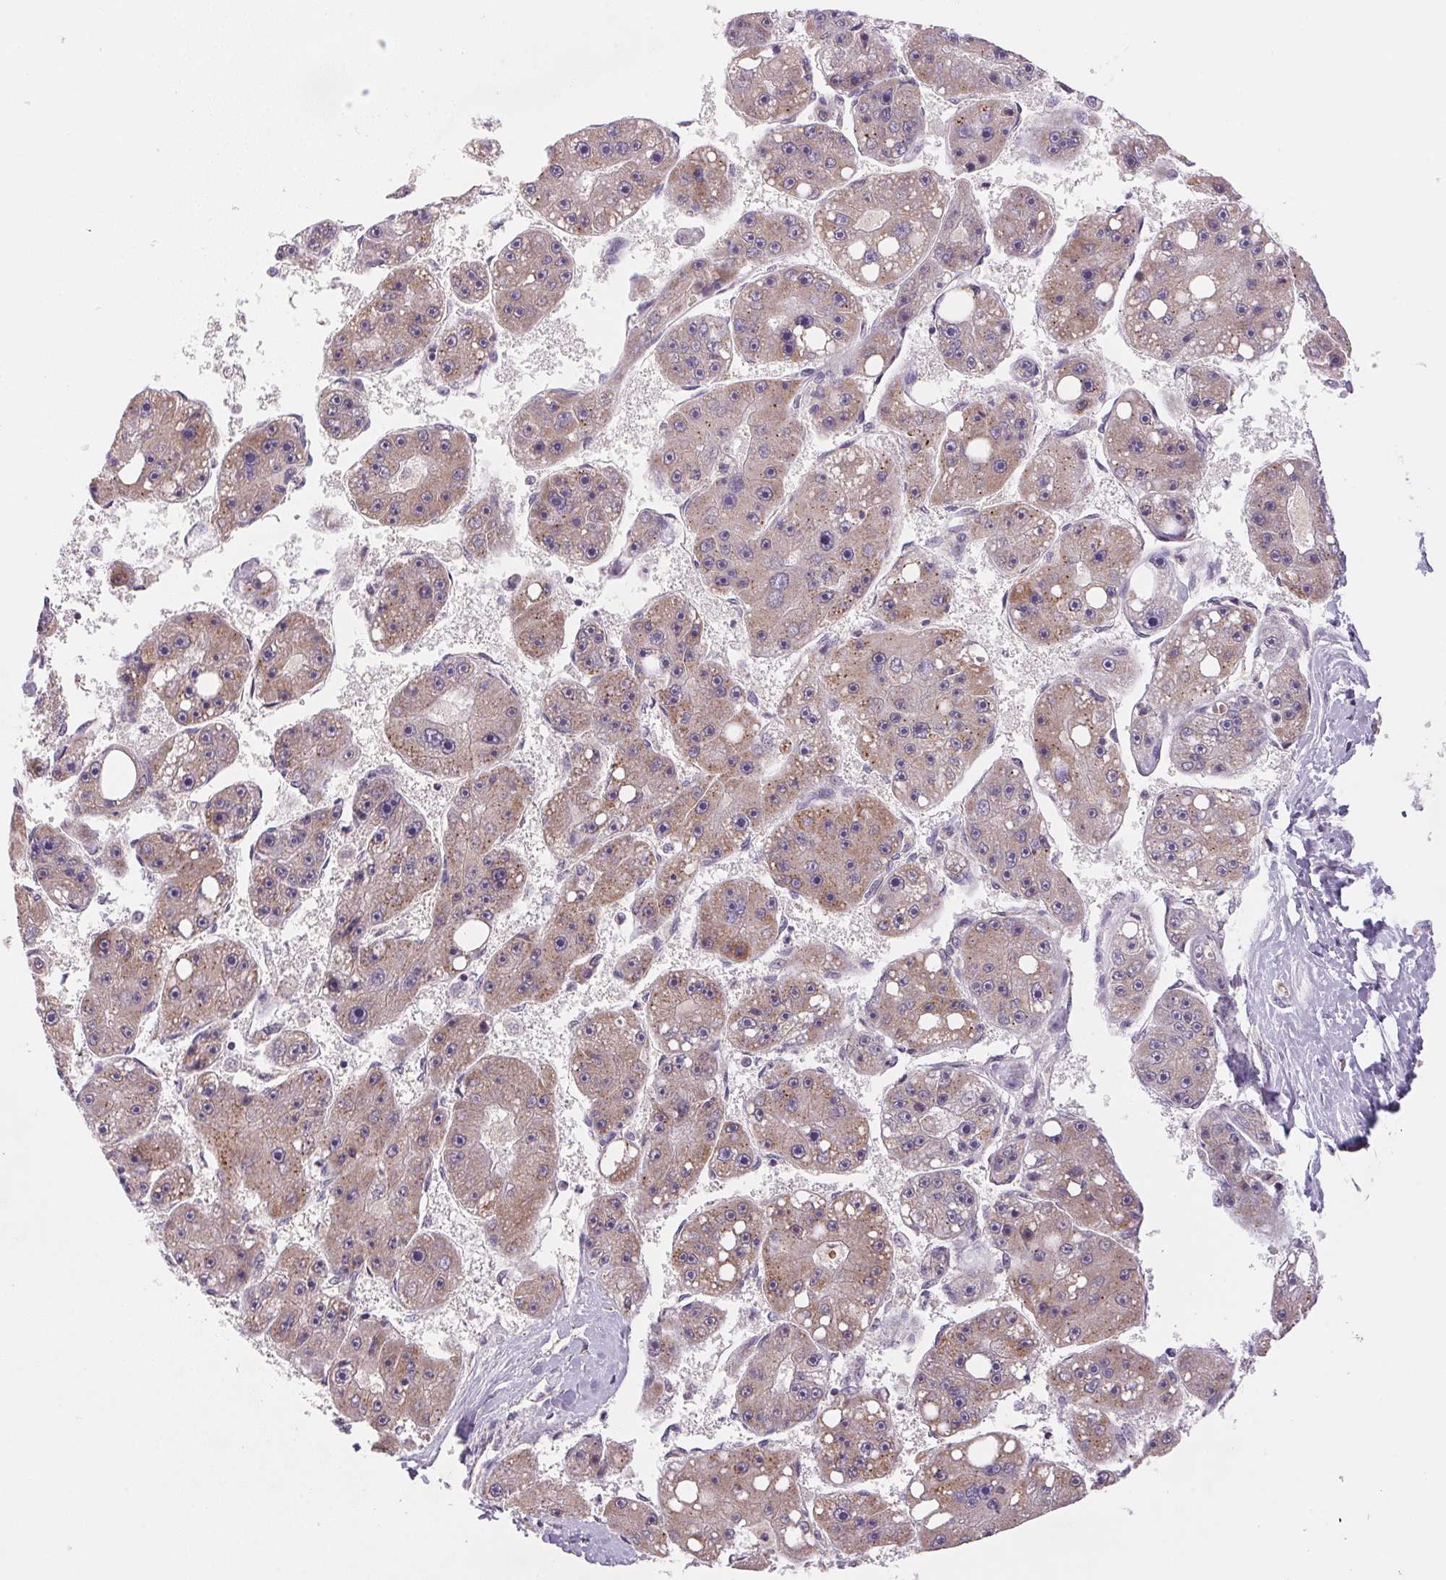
{"staining": {"intensity": "weak", "quantity": "25%-75%", "location": "cytoplasmic/membranous"}, "tissue": "liver cancer", "cell_type": "Tumor cells", "image_type": "cancer", "snomed": [{"axis": "morphology", "description": "Carcinoma, Hepatocellular, NOS"}, {"axis": "topography", "description": "Liver"}], "caption": "Human liver hepatocellular carcinoma stained with a protein marker demonstrates weak staining in tumor cells.", "gene": "BNIP5", "patient": {"sex": "female", "age": 61}}